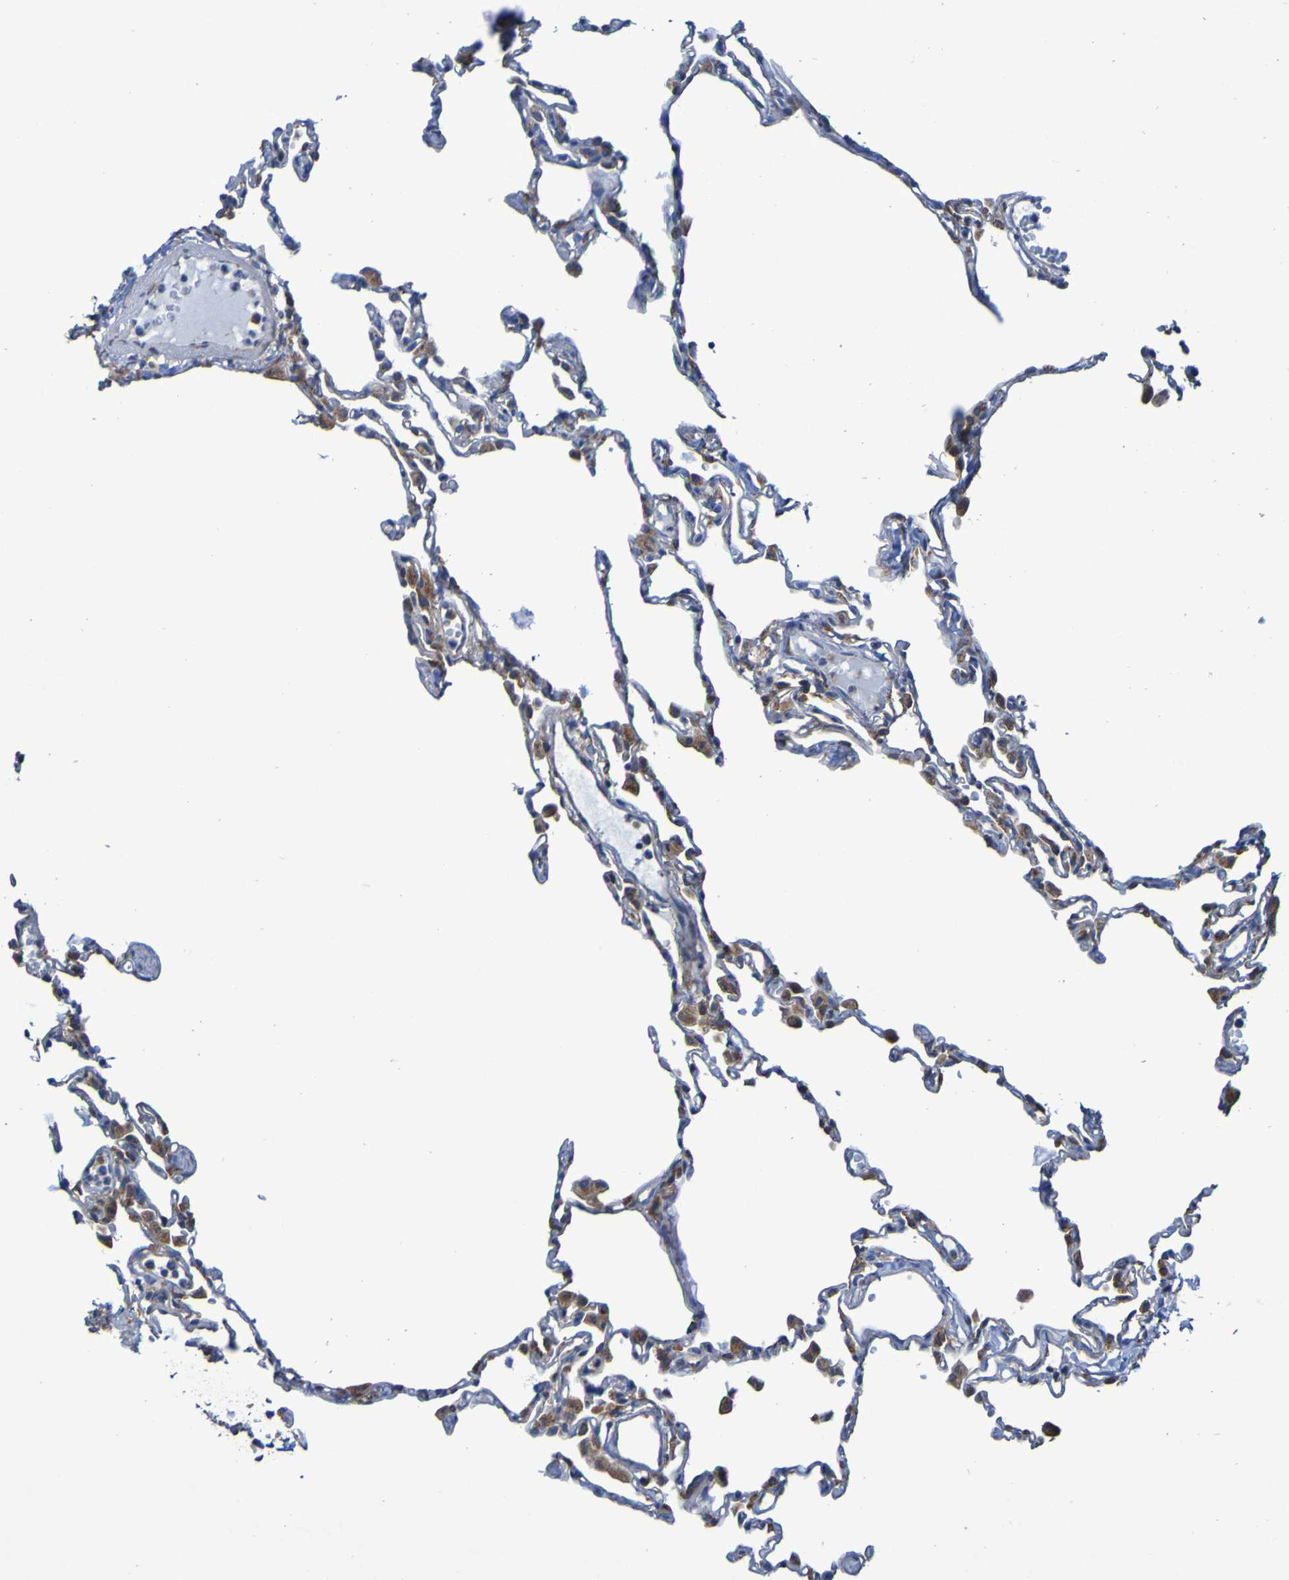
{"staining": {"intensity": "negative", "quantity": "none", "location": "none"}, "tissue": "lung", "cell_type": "Alveolar cells", "image_type": "normal", "snomed": [{"axis": "morphology", "description": "Normal tissue, NOS"}, {"axis": "topography", "description": "Lung"}], "caption": "IHC image of normal lung: lung stained with DAB (3,3'-diaminobenzidine) shows no significant protein expression in alveolar cells. (DAB (3,3'-diaminobenzidine) immunohistochemistry (IHC), high magnification).", "gene": "FKBP3", "patient": {"sex": "female", "age": 49}}